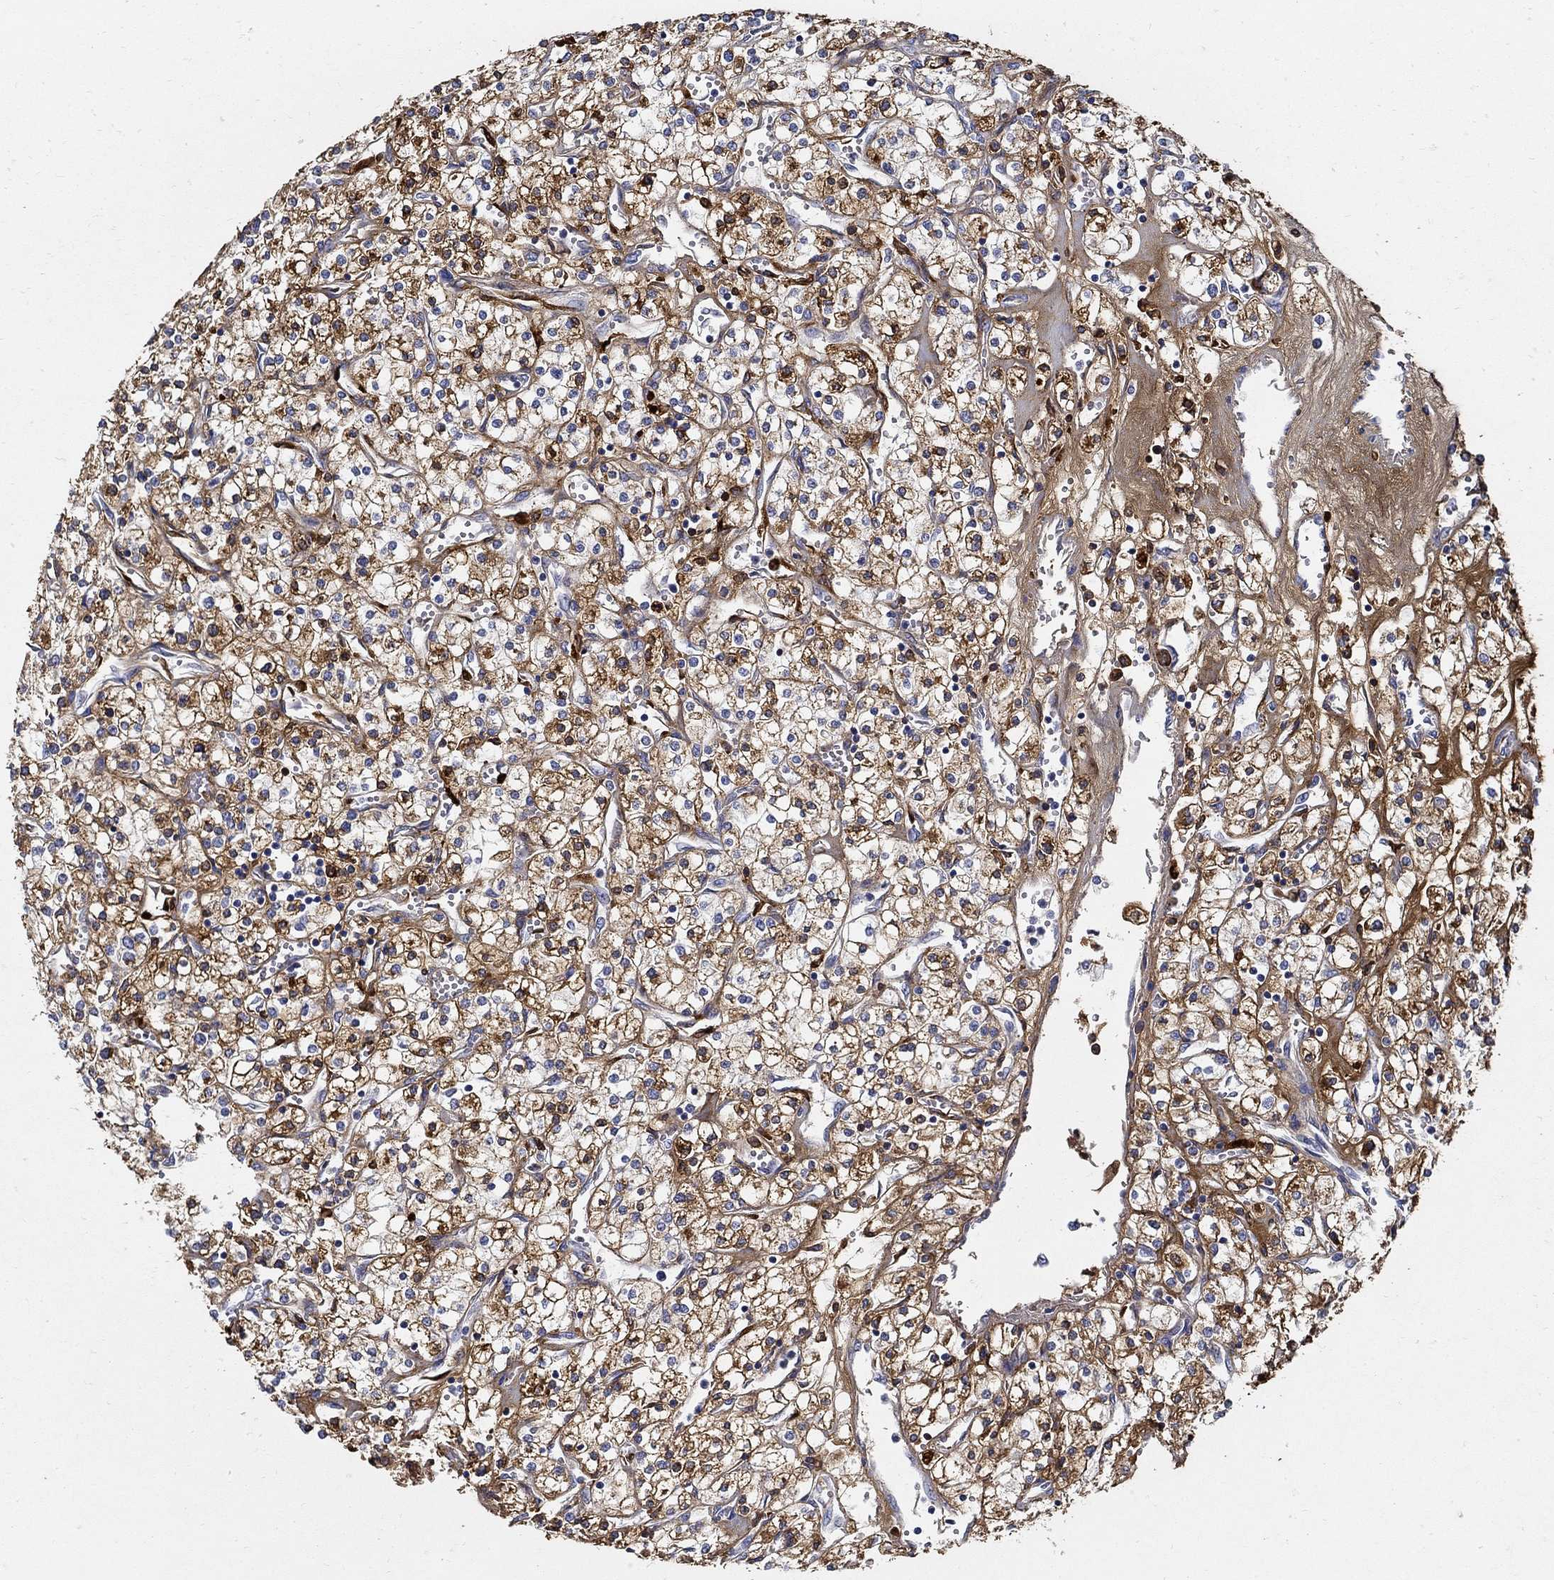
{"staining": {"intensity": "strong", "quantity": ">75%", "location": "cytoplasmic/membranous"}, "tissue": "renal cancer", "cell_type": "Tumor cells", "image_type": "cancer", "snomed": [{"axis": "morphology", "description": "Adenocarcinoma, NOS"}, {"axis": "topography", "description": "Kidney"}], "caption": "Strong cytoplasmic/membranous positivity for a protein is present in about >75% of tumor cells of renal adenocarcinoma using immunohistochemistry.", "gene": "TGFBI", "patient": {"sex": "male", "age": 80}}